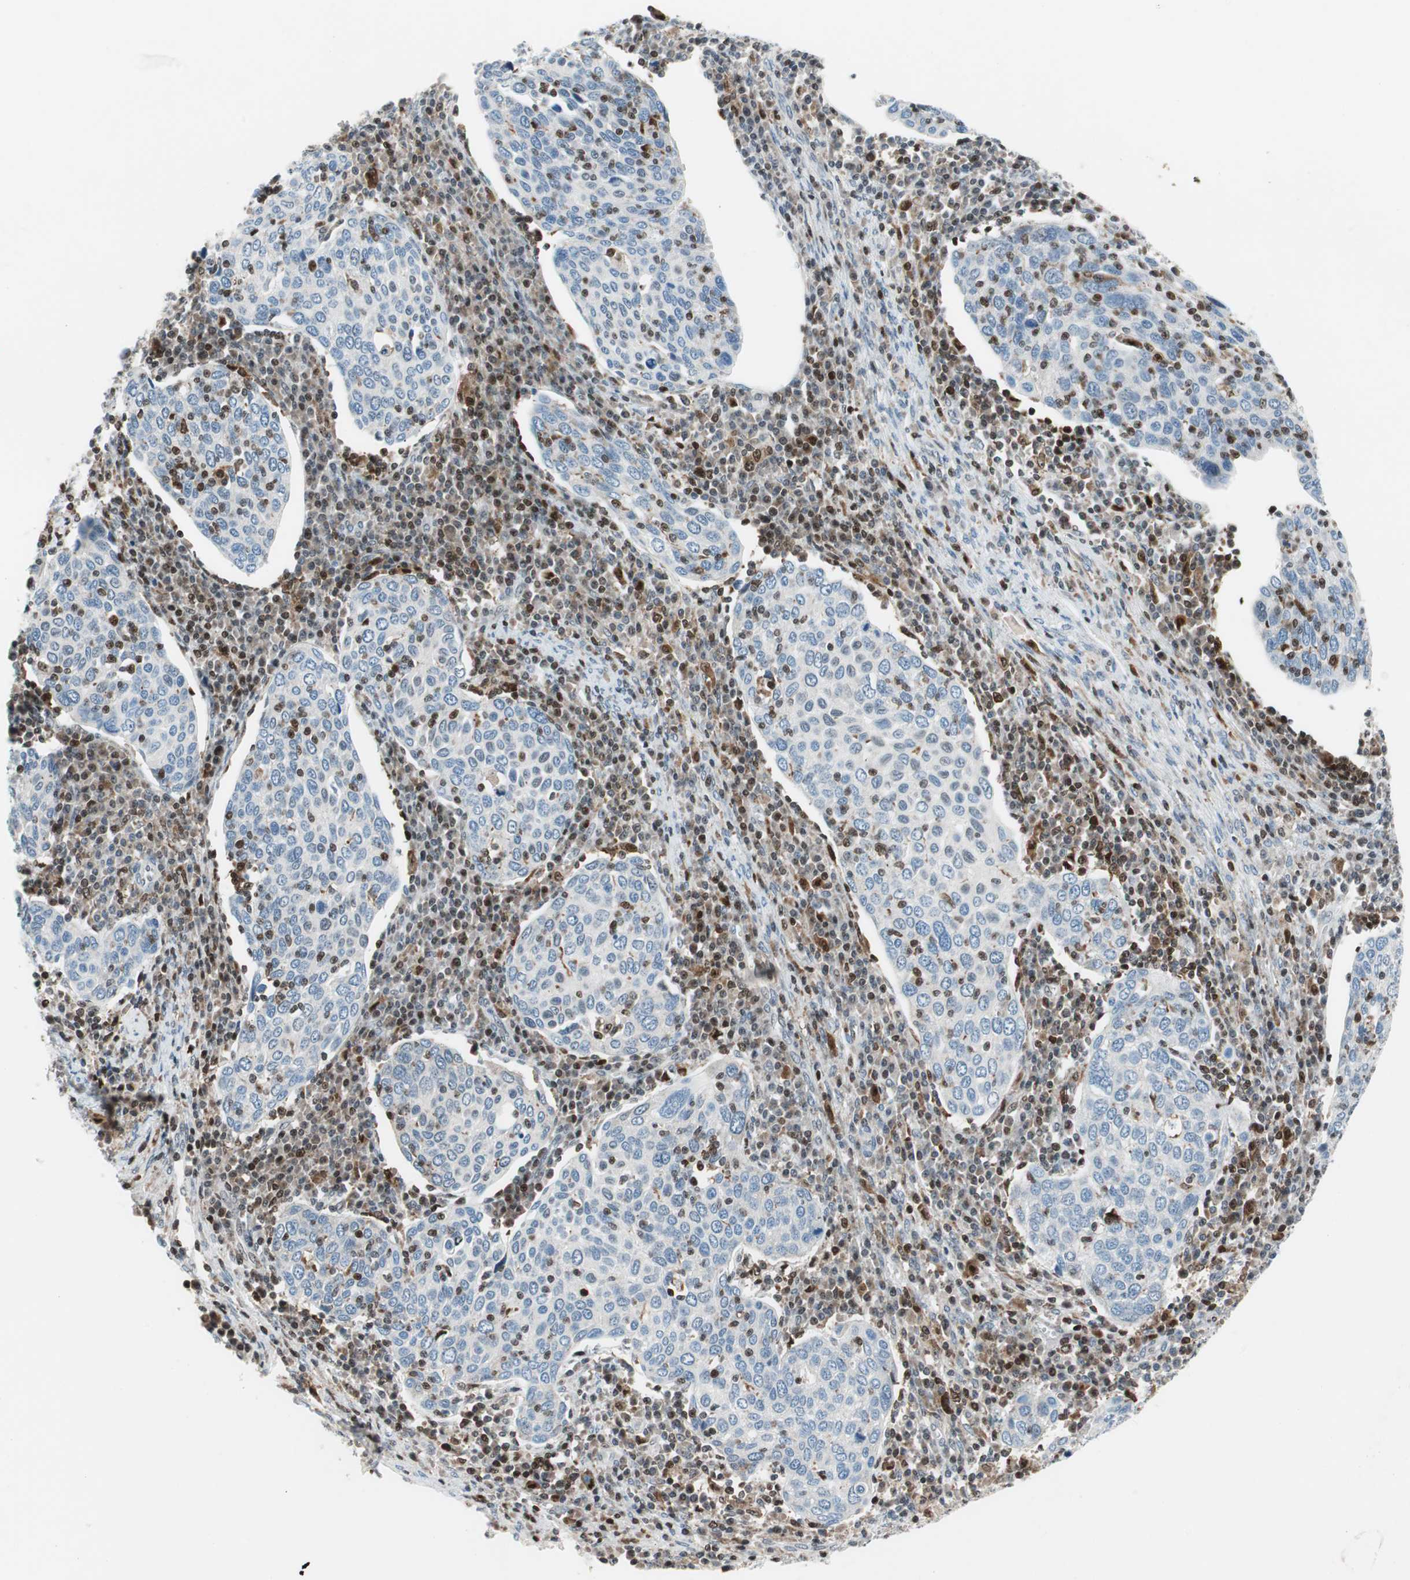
{"staining": {"intensity": "negative", "quantity": "none", "location": "none"}, "tissue": "cervical cancer", "cell_type": "Tumor cells", "image_type": "cancer", "snomed": [{"axis": "morphology", "description": "Squamous cell carcinoma, NOS"}, {"axis": "topography", "description": "Cervix"}], "caption": "The image shows no staining of tumor cells in cervical cancer (squamous cell carcinoma). (DAB immunohistochemistry (IHC) with hematoxylin counter stain).", "gene": "RGS10", "patient": {"sex": "female", "age": 40}}